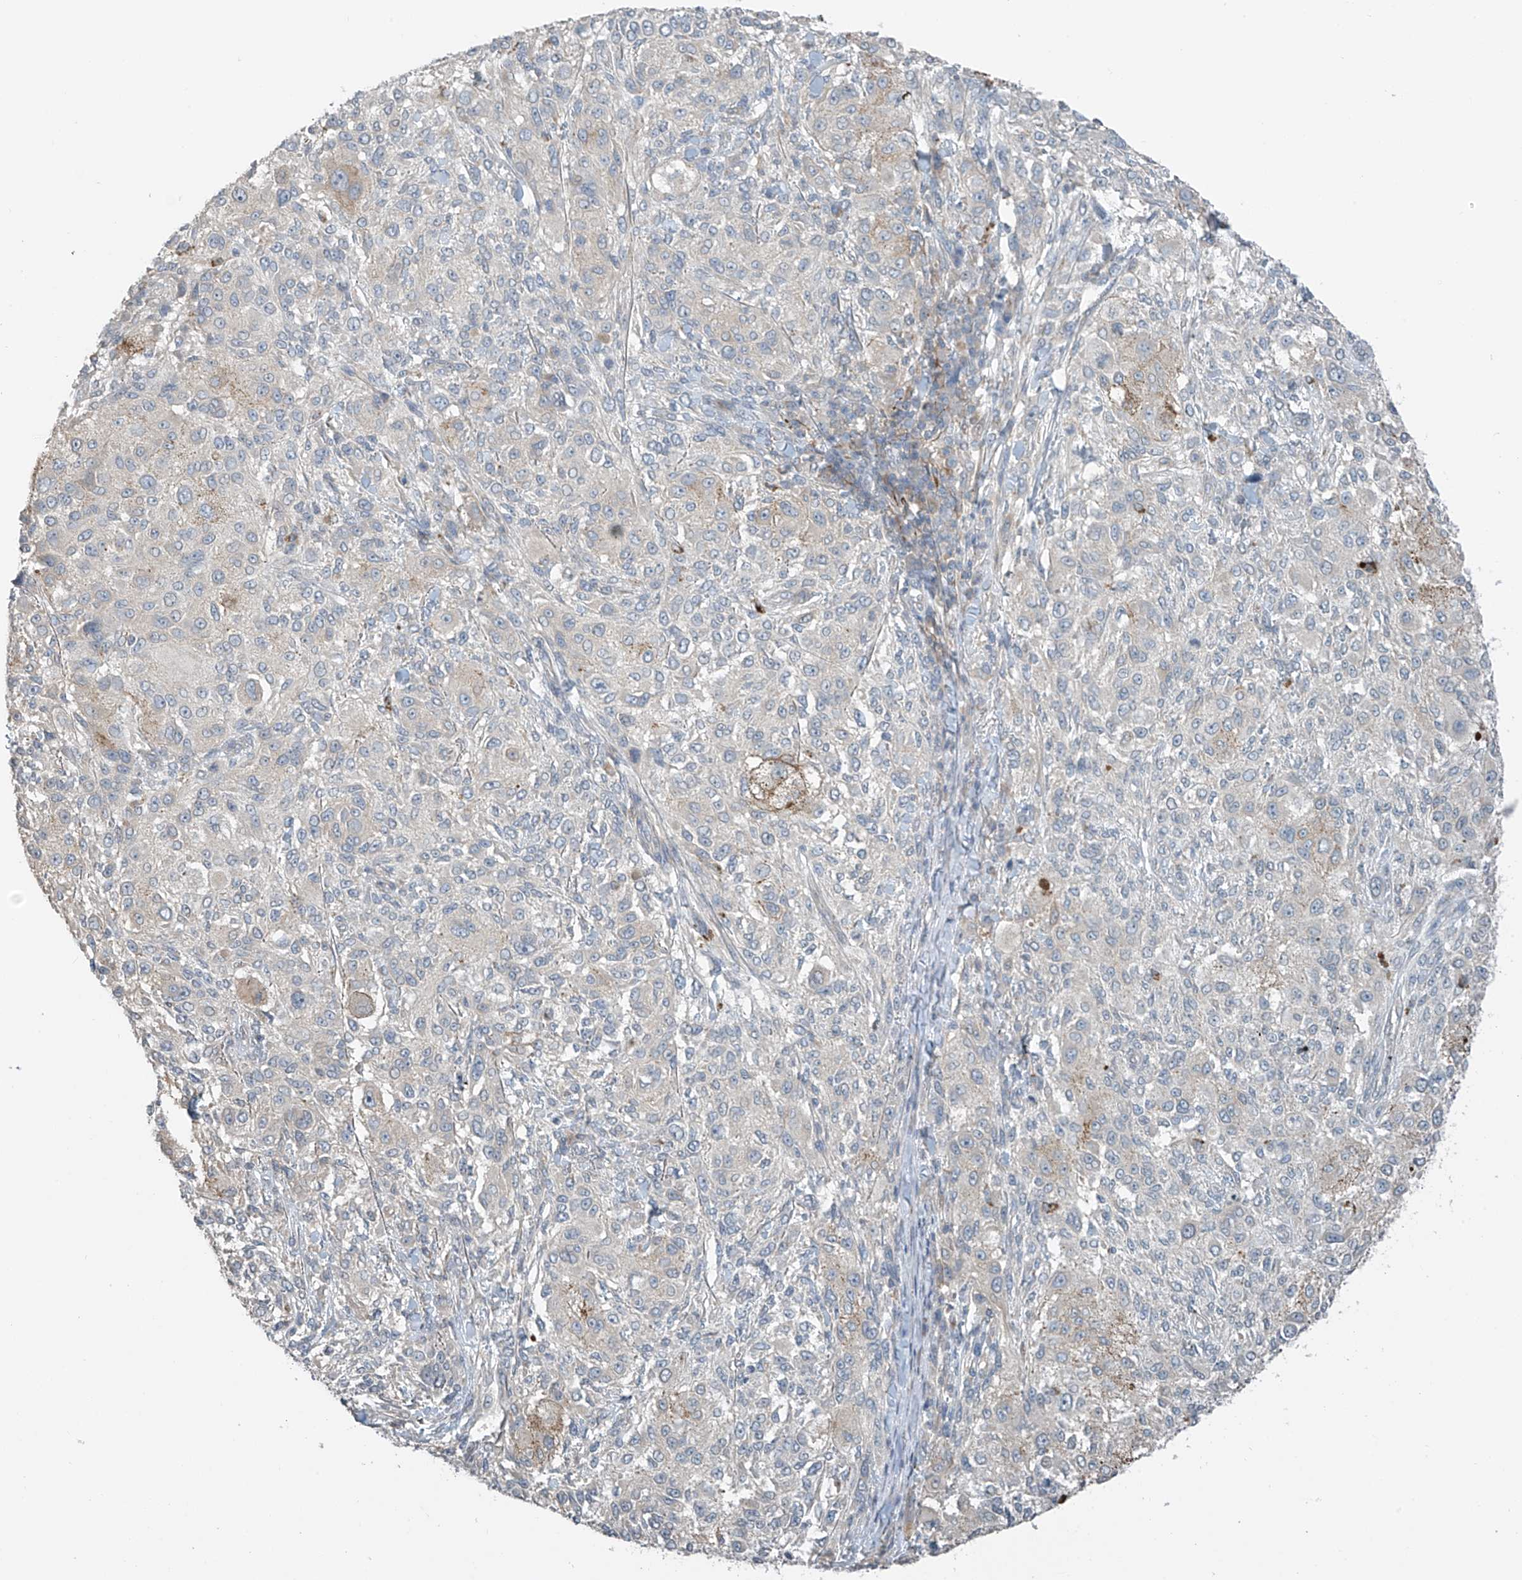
{"staining": {"intensity": "negative", "quantity": "none", "location": "none"}, "tissue": "melanoma", "cell_type": "Tumor cells", "image_type": "cancer", "snomed": [{"axis": "morphology", "description": "Necrosis, NOS"}, {"axis": "morphology", "description": "Malignant melanoma, NOS"}, {"axis": "topography", "description": "Skin"}], "caption": "Immunohistochemical staining of melanoma shows no significant expression in tumor cells. Nuclei are stained in blue.", "gene": "HOXA11", "patient": {"sex": "female", "age": 87}}